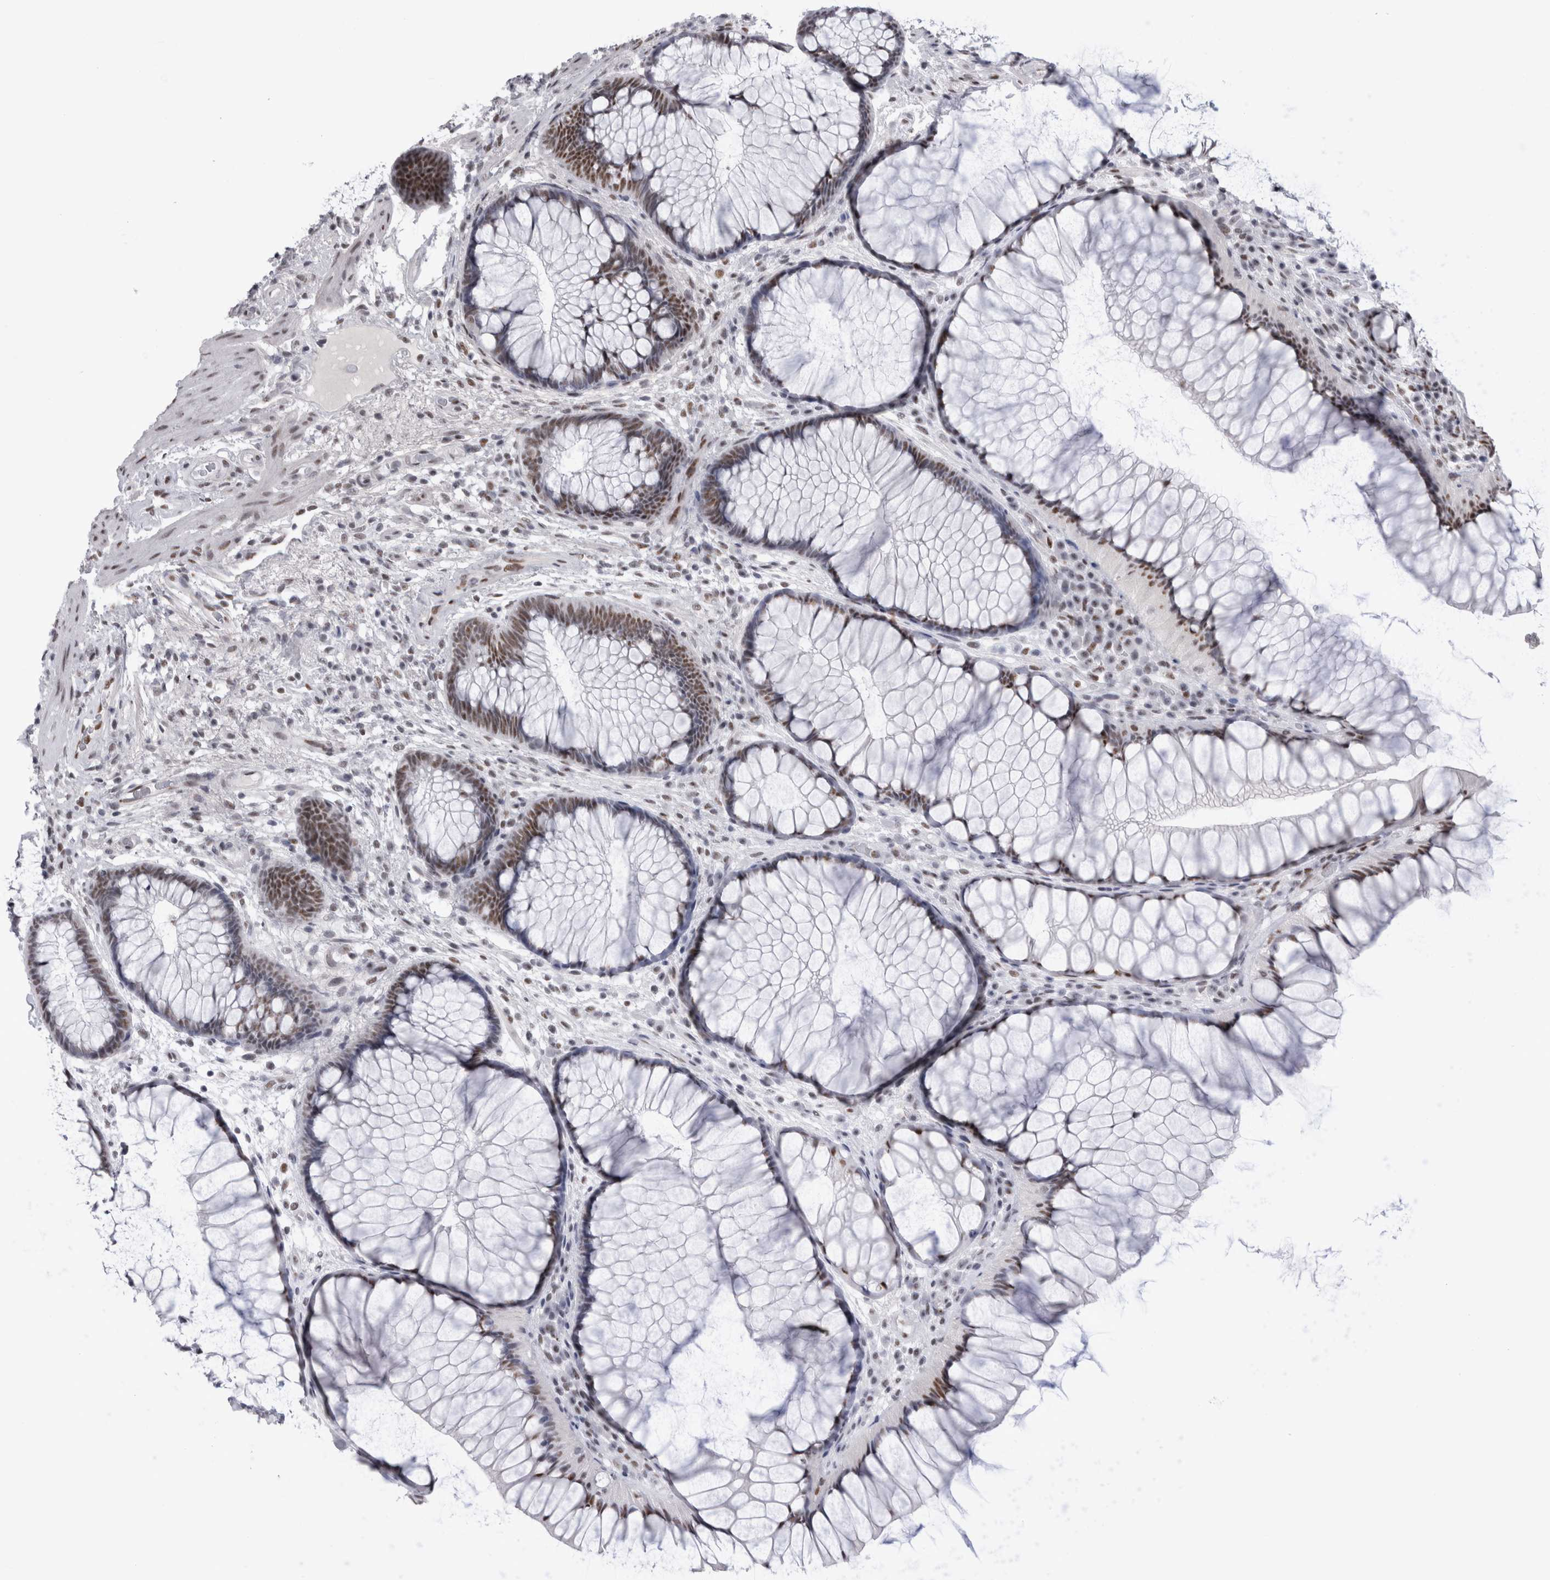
{"staining": {"intensity": "moderate", "quantity": ">75%", "location": "nuclear"}, "tissue": "rectum", "cell_type": "Glandular cells", "image_type": "normal", "snomed": [{"axis": "morphology", "description": "Normal tissue, NOS"}, {"axis": "topography", "description": "Rectum"}], "caption": "Protein expression analysis of normal human rectum reveals moderate nuclear positivity in approximately >75% of glandular cells. The staining was performed using DAB to visualize the protein expression in brown, while the nuclei were stained in blue with hematoxylin (Magnification: 20x).", "gene": "API5", "patient": {"sex": "male", "age": 51}}